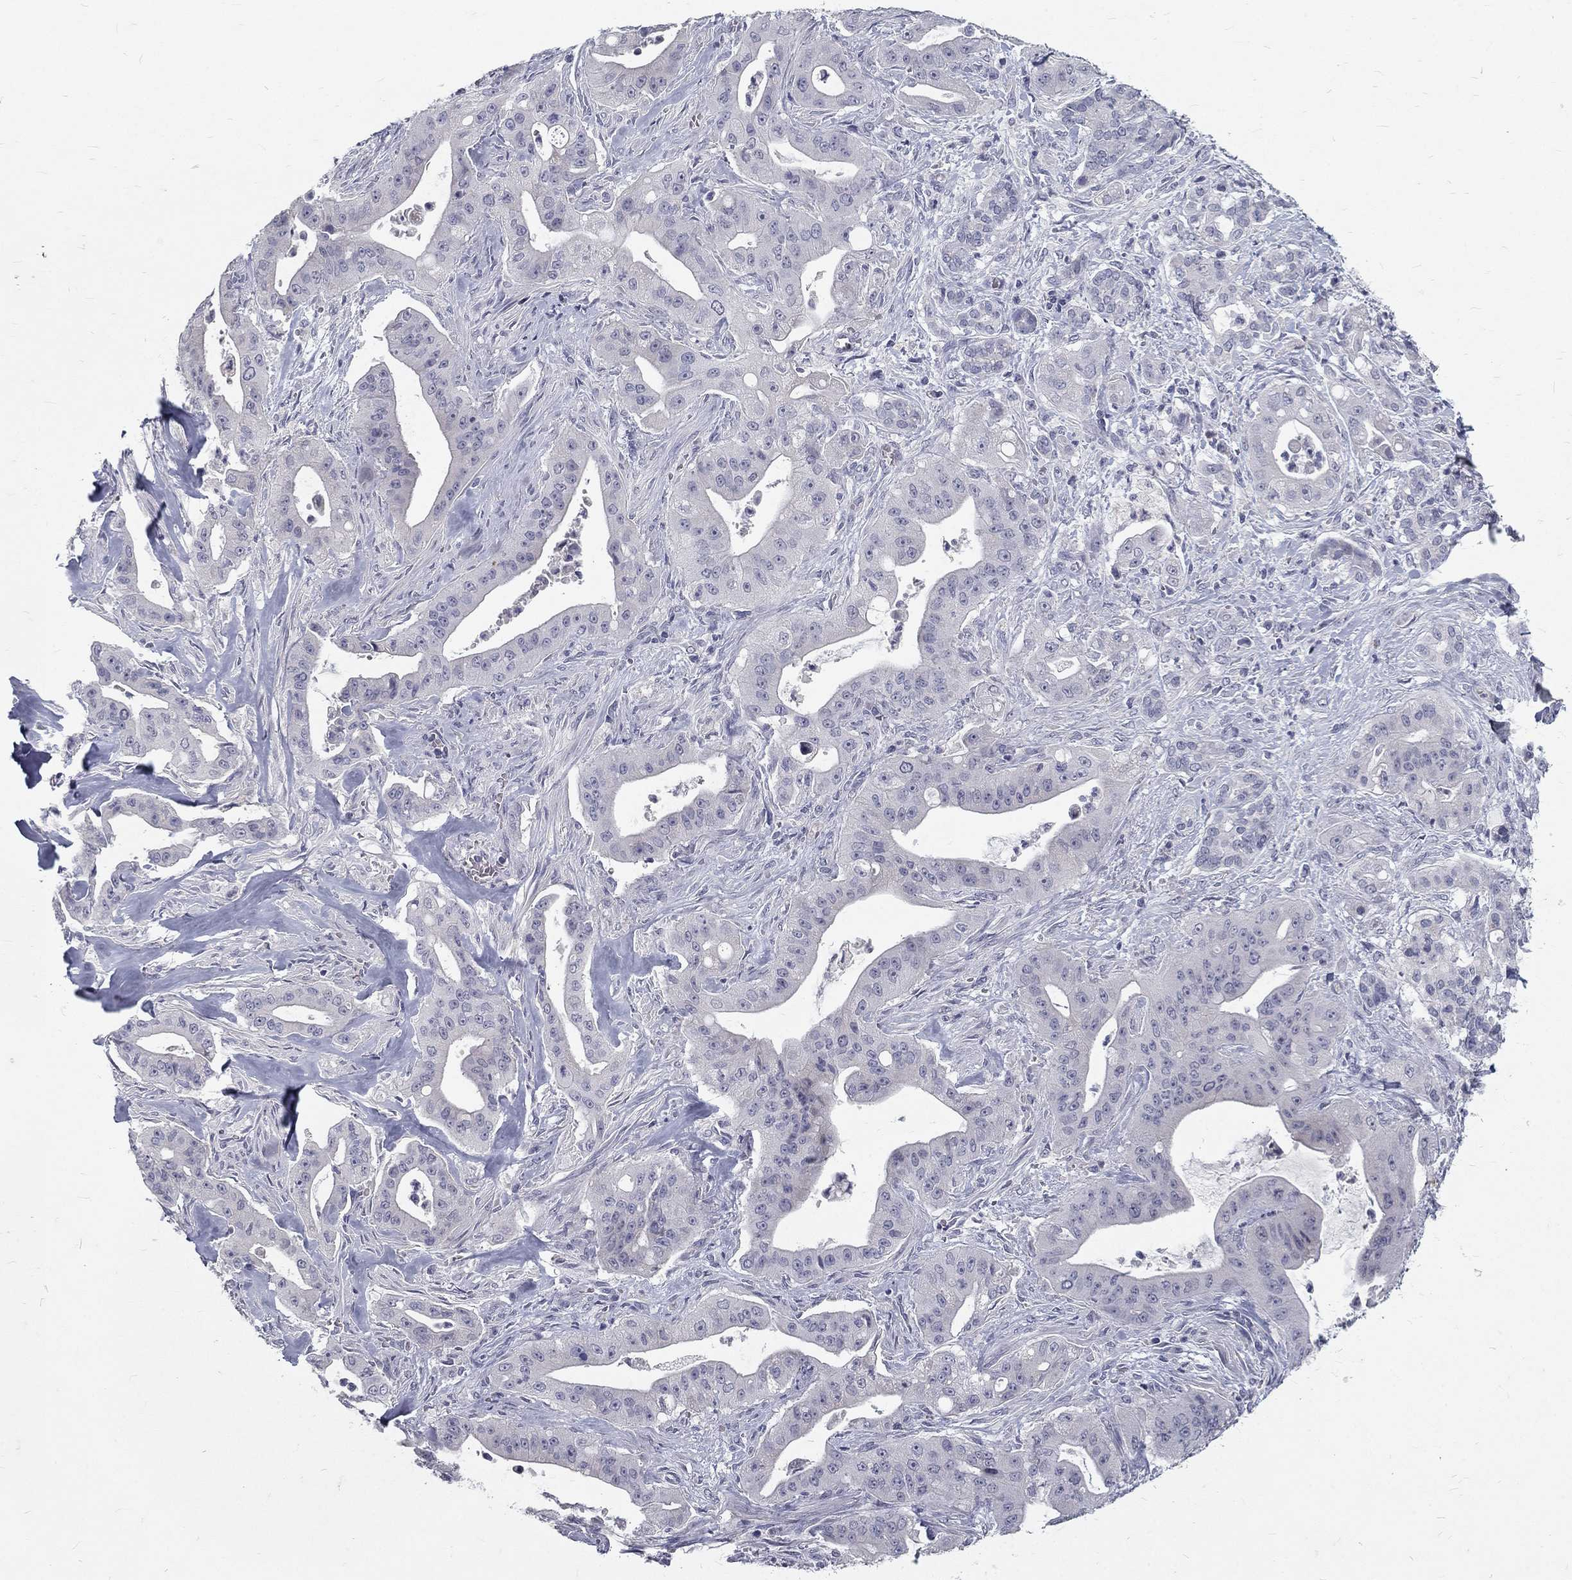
{"staining": {"intensity": "negative", "quantity": "none", "location": "none"}, "tissue": "pancreatic cancer", "cell_type": "Tumor cells", "image_type": "cancer", "snomed": [{"axis": "morphology", "description": "Normal tissue, NOS"}, {"axis": "morphology", "description": "Inflammation, NOS"}, {"axis": "morphology", "description": "Adenocarcinoma, NOS"}, {"axis": "topography", "description": "Pancreas"}], "caption": "Immunohistochemistry (IHC) histopathology image of pancreatic cancer (adenocarcinoma) stained for a protein (brown), which demonstrates no expression in tumor cells. (Stains: DAB immunohistochemistry (IHC) with hematoxylin counter stain, Microscopy: brightfield microscopy at high magnification).", "gene": "NOS1", "patient": {"sex": "male", "age": 57}}